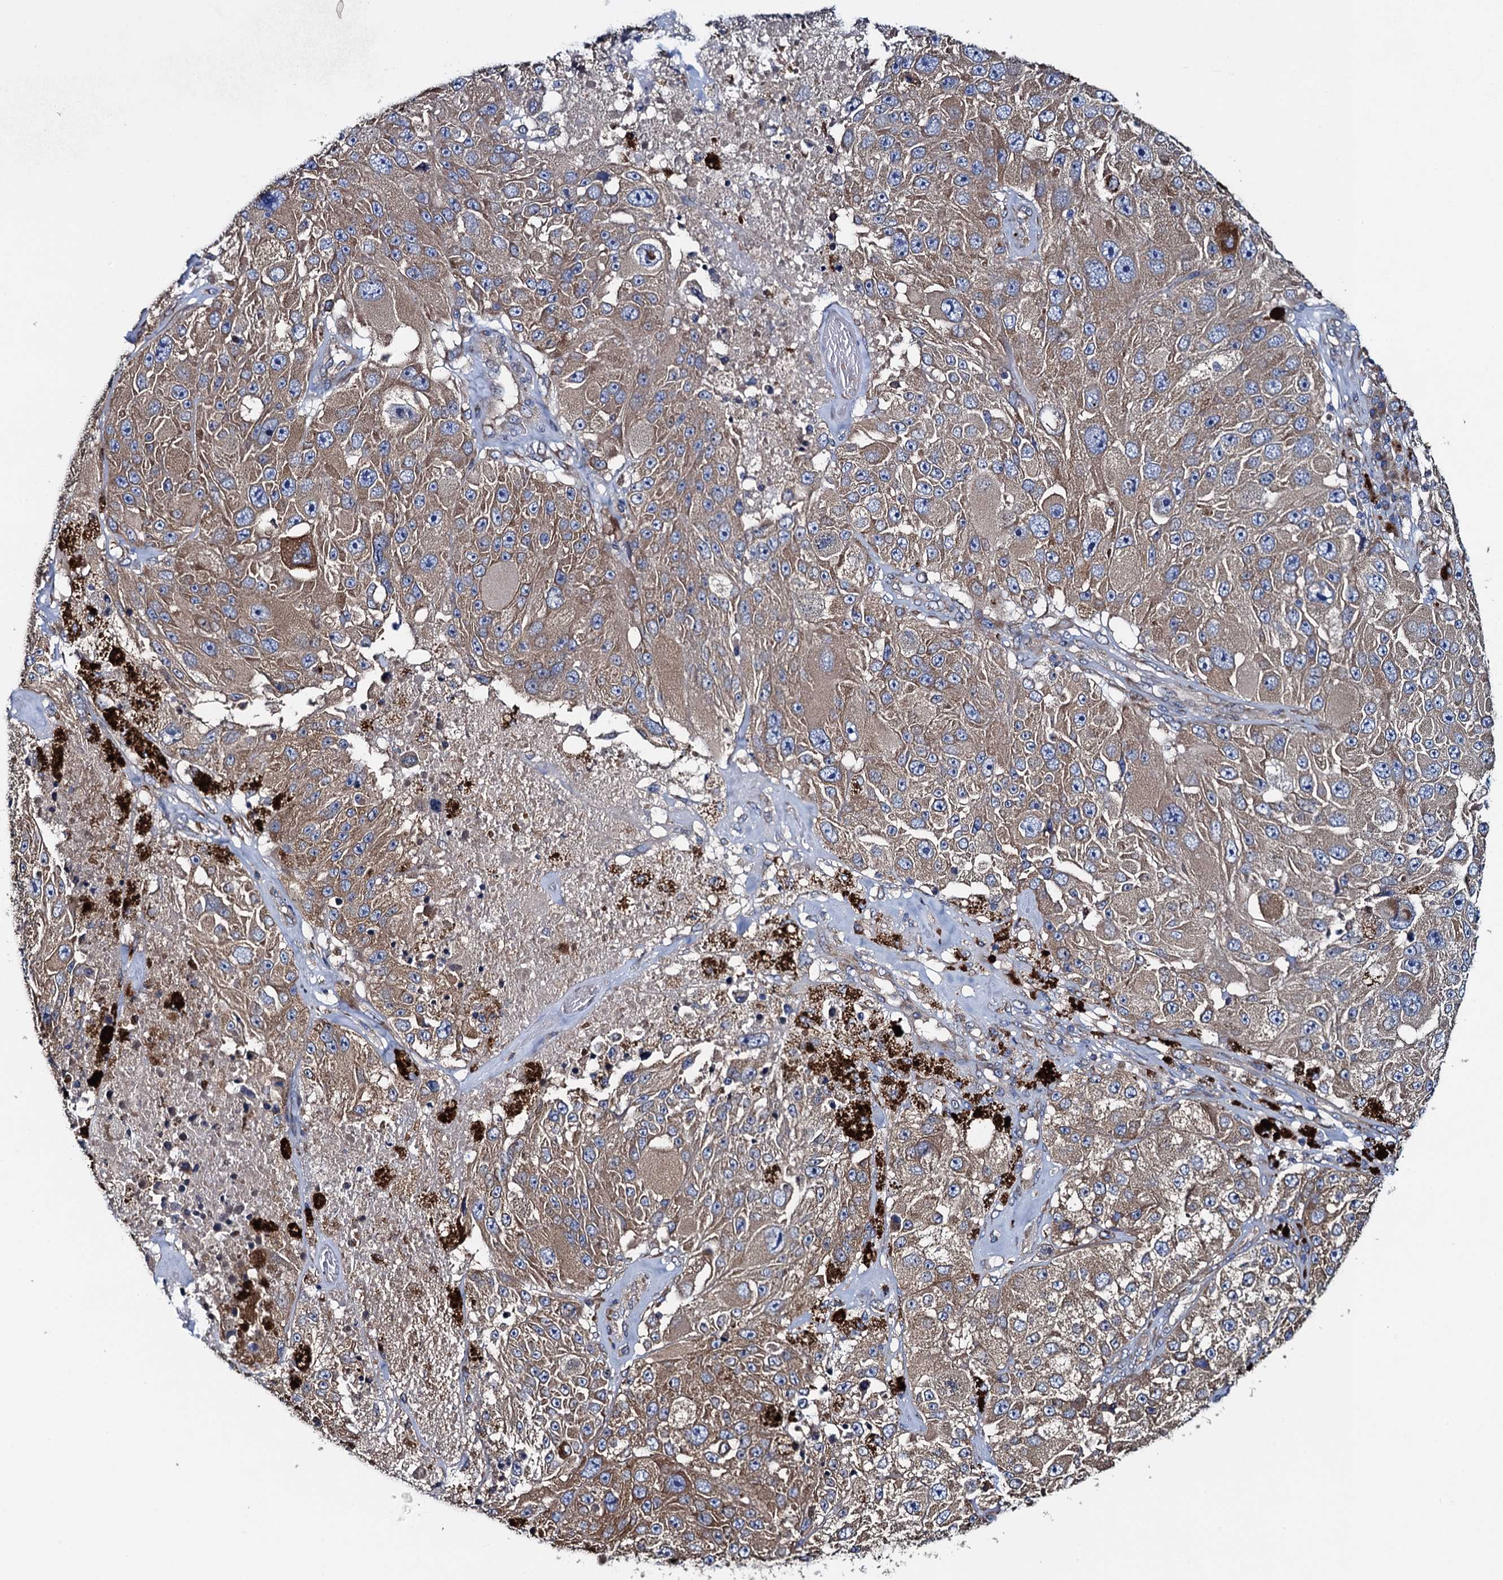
{"staining": {"intensity": "moderate", "quantity": ">75%", "location": "cytoplasmic/membranous"}, "tissue": "melanoma", "cell_type": "Tumor cells", "image_type": "cancer", "snomed": [{"axis": "morphology", "description": "Malignant melanoma, Metastatic site"}, {"axis": "topography", "description": "Lymph node"}], "caption": "Moderate cytoplasmic/membranous protein expression is seen in approximately >75% of tumor cells in melanoma.", "gene": "ADCY9", "patient": {"sex": "male", "age": 62}}